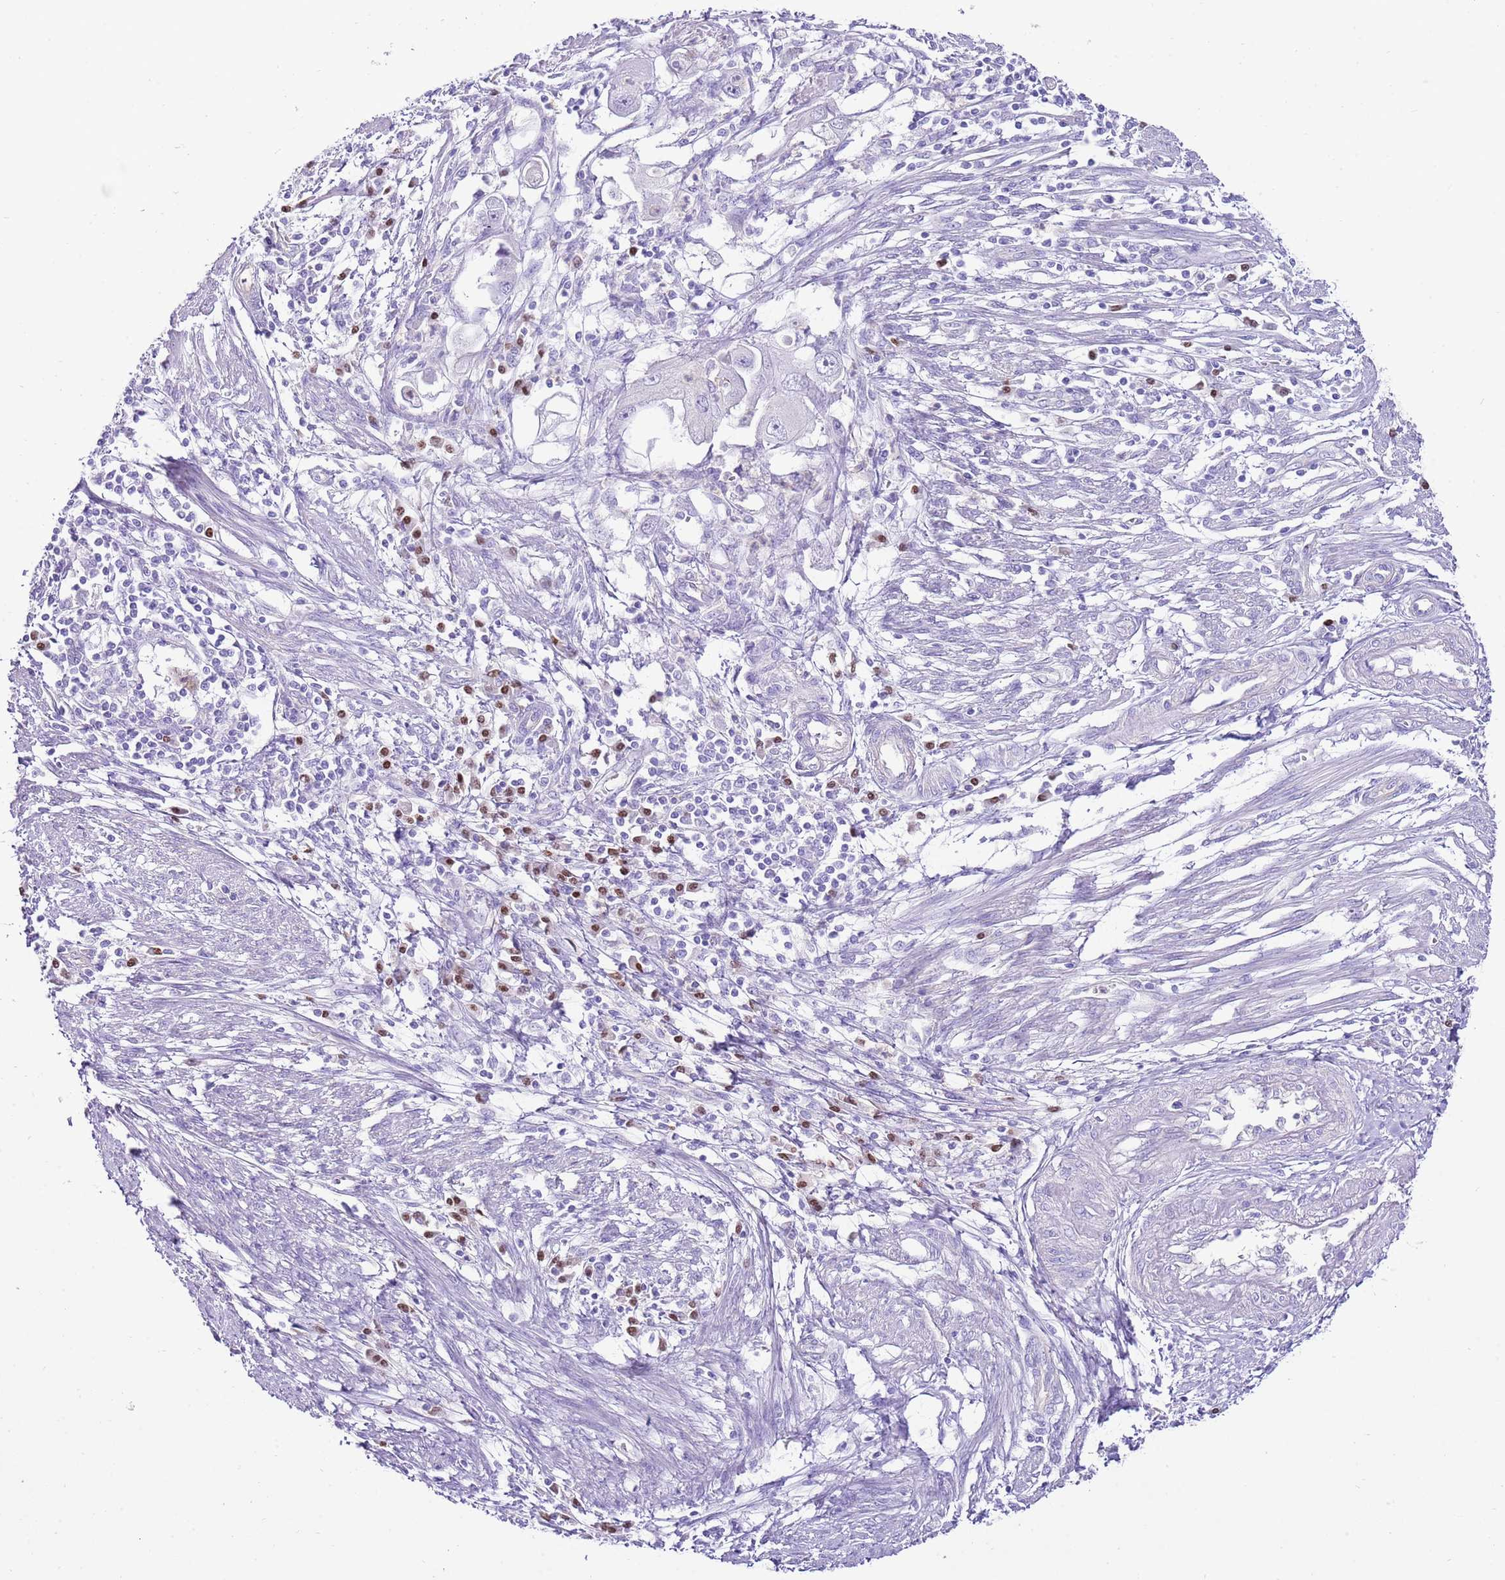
{"staining": {"intensity": "negative", "quantity": "none", "location": "none"}, "tissue": "endometrial cancer", "cell_type": "Tumor cells", "image_type": "cancer", "snomed": [{"axis": "morphology", "description": "Adenocarcinoma, NOS"}, {"axis": "topography", "description": "Endometrium"}], "caption": "Tumor cells show no significant staining in endometrial cancer. The staining is performed using DAB brown chromogen with nuclei counter-stained in using hematoxylin.", "gene": "BHLHA15", "patient": {"sex": "female", "age": 56}}